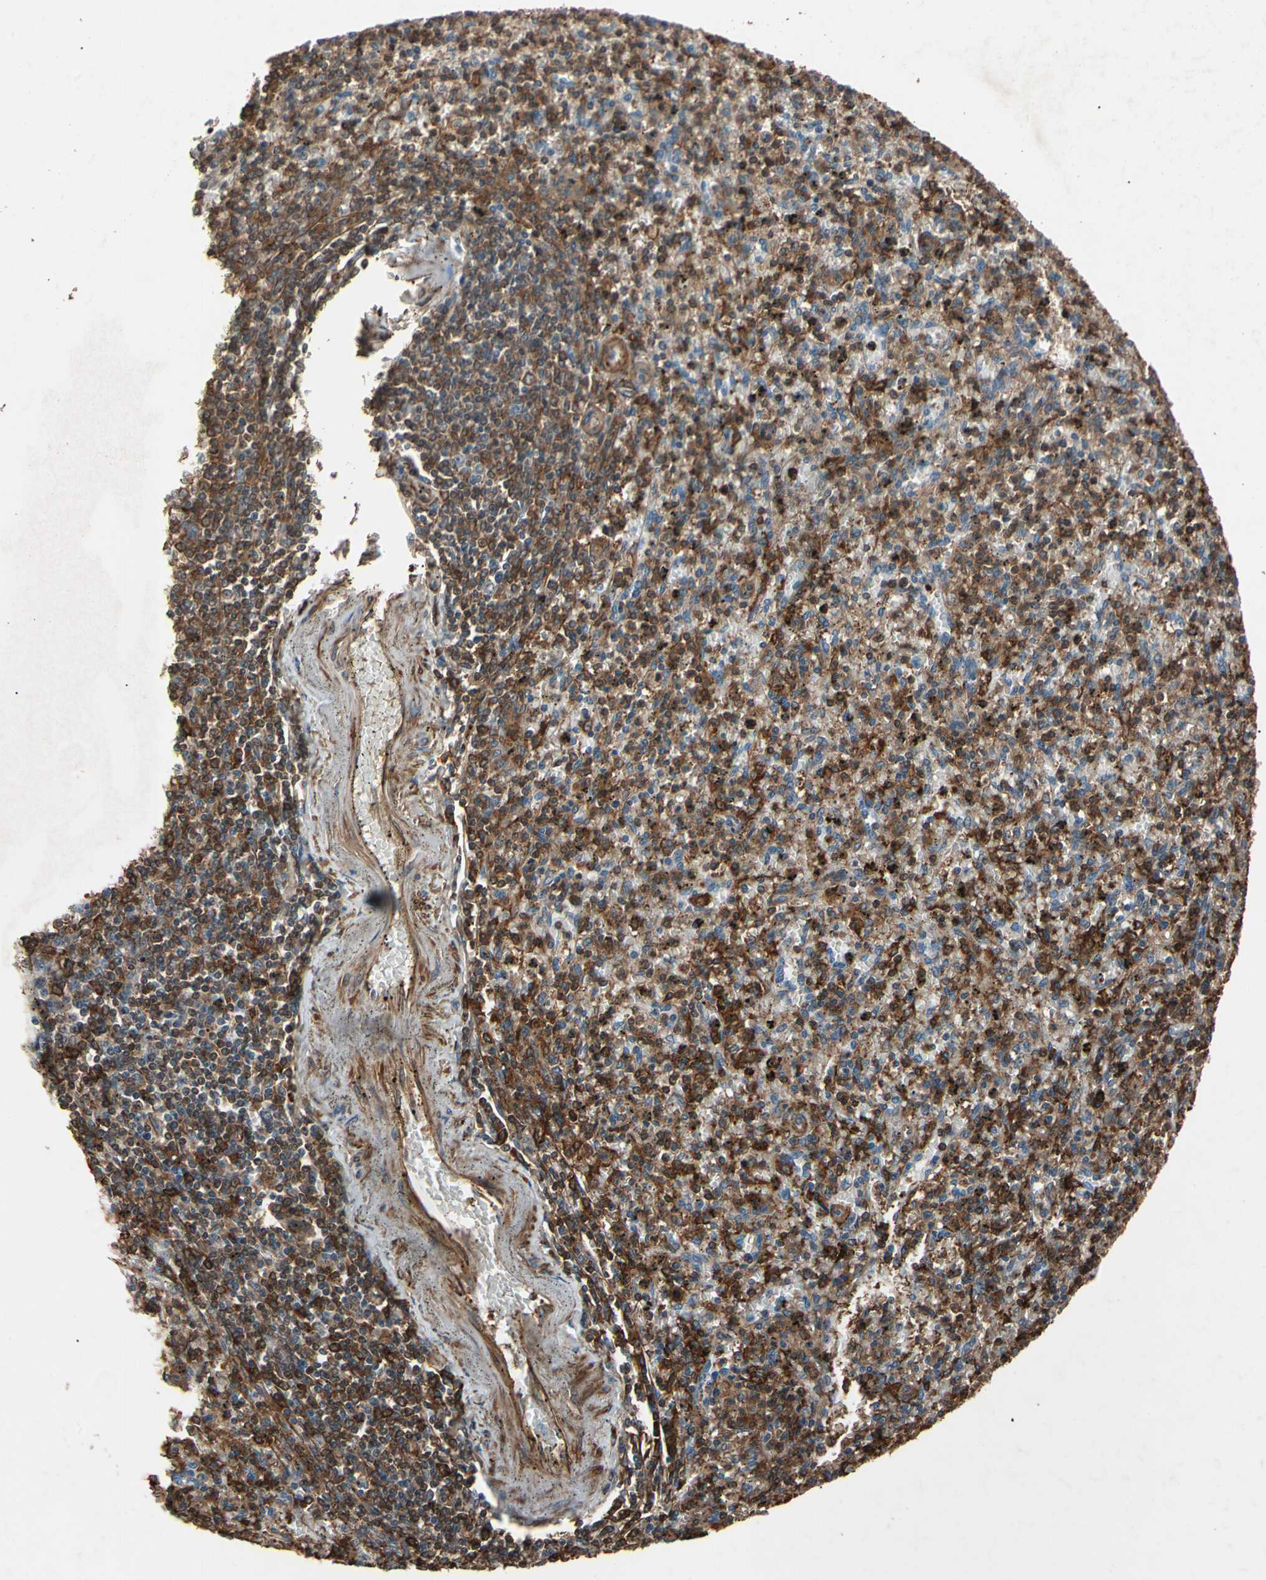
{"staining": {"intensity": "strong", "quantity": ">75%", "location": "cytoplasmic/membranous"}, "tissue": "spleen", "cell_type": "Cells in red pulp", "image_type": "normal", "snomed": [{"axis": "morphology", "description": "Normal tissue, NOS"}, {"axis": "topography", "description": "Spleen"}], "caption": "High-magnification brightfield microscopy of benign spleen stained with DAB (3,3'-diaminobenzidine) (brown) and counterstained with hematoxylin (blue). cells in red pulp exhibit strong cytoplasmic/membranous expression is identified in approximately>75% of cells.", "gene": "AGBL2", "patient": {"sex": "male", "age": 72}}